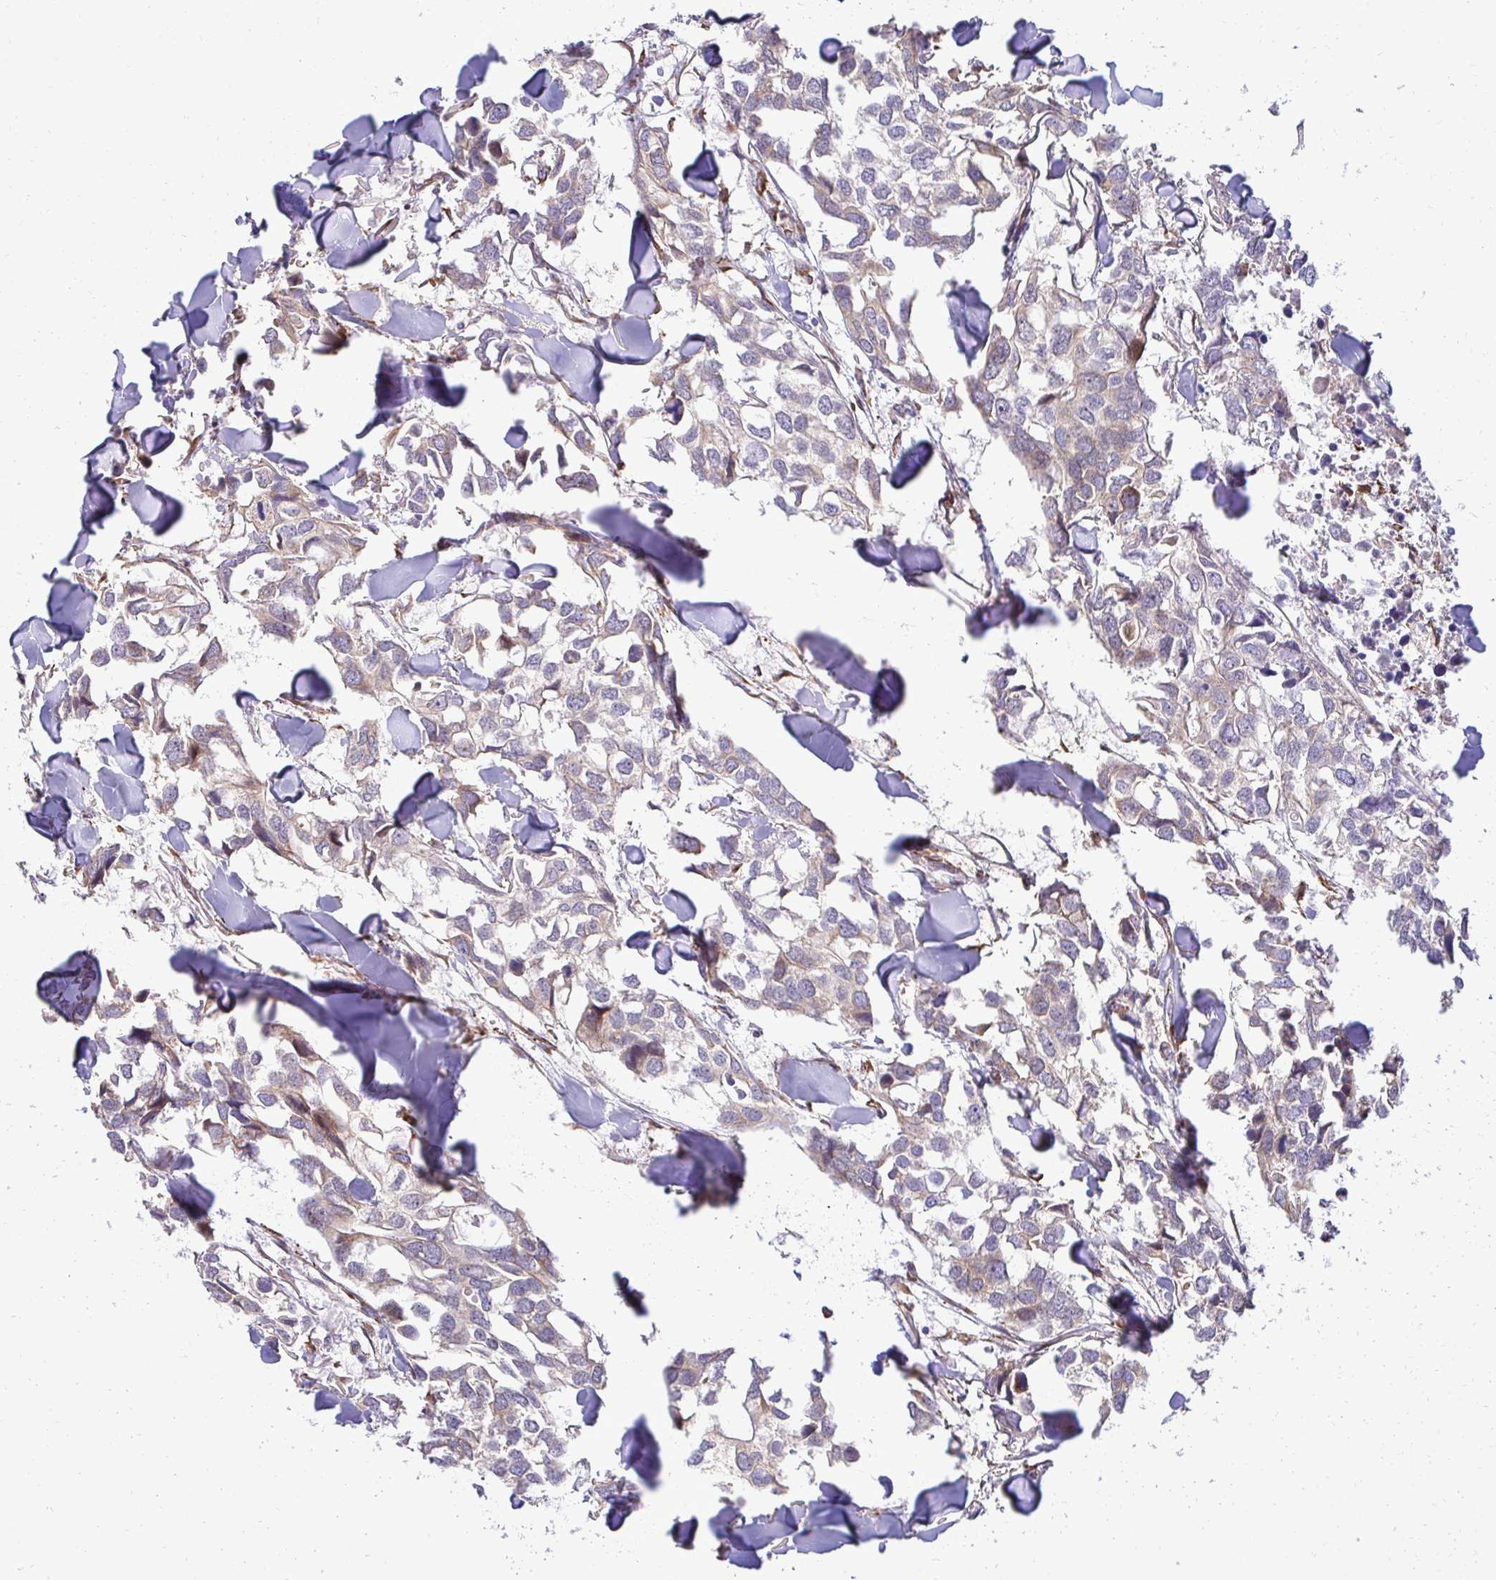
{"staining": {"intensity": "weak", "quantity": "<25%", "location": "cytoplasmic/membranous"}, "tissue": "breast cancer", "cell_type": "Tumor cells", "image_type": "cancer", "snomed": [{"axis": "morphology", "description": "Duct carcinoma"}, {"axis": "topography", "description": "Breast"}], "caption": "DAB immunohistochemical staining of human invasive ductal carcinoma (breast) demonstrates no significant staining in tumor cells. The staining is performed using DAB (3,3'-diaminobenzidine) brown chromogen with nuclei counter-stained in using hematoxylin.", "gene": "HPS1", "patient": {"sex": "female", "age": 83}}